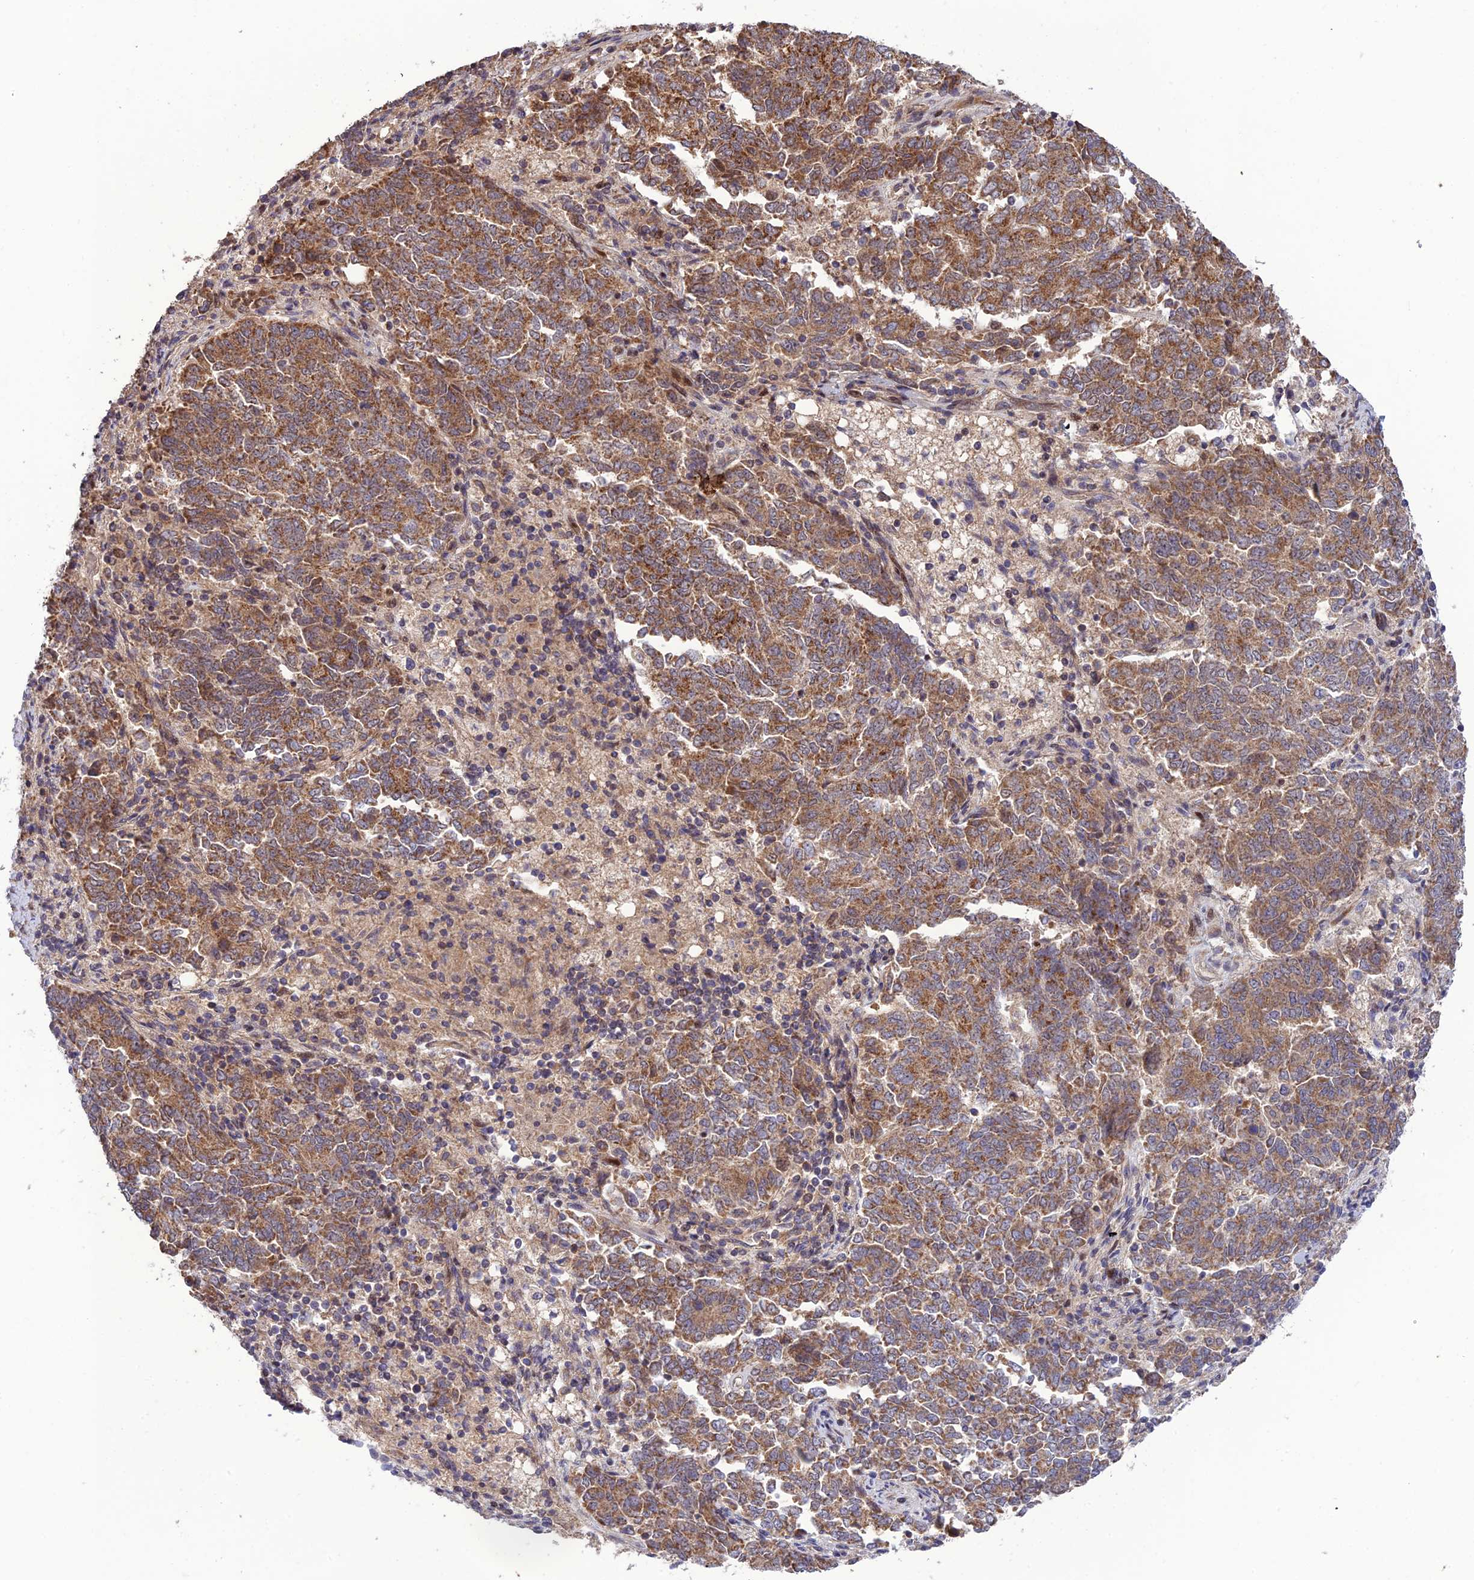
{"staining": {"intensity": "moderate", "quantity": ">75%", "location": "cytoplasmic/membranous"}, "tissue": "endometrial cancer", "cell_type": "Tumor cells", "image_type": "cancer", "snomed": [{"axis": "morphology", "description": "Adenocarcinoma, NOS"}, {"axis": "topography", "description": "Endometrium"}], "caption": "The image demonstrates a brown stain indicating the presence of a protein in the cytoplasmic/membranous of tumor cells in endometrial adenocarcinoma.", "gene": "PLEKHG2", "patient": {"sex": "female", "age": 80}}